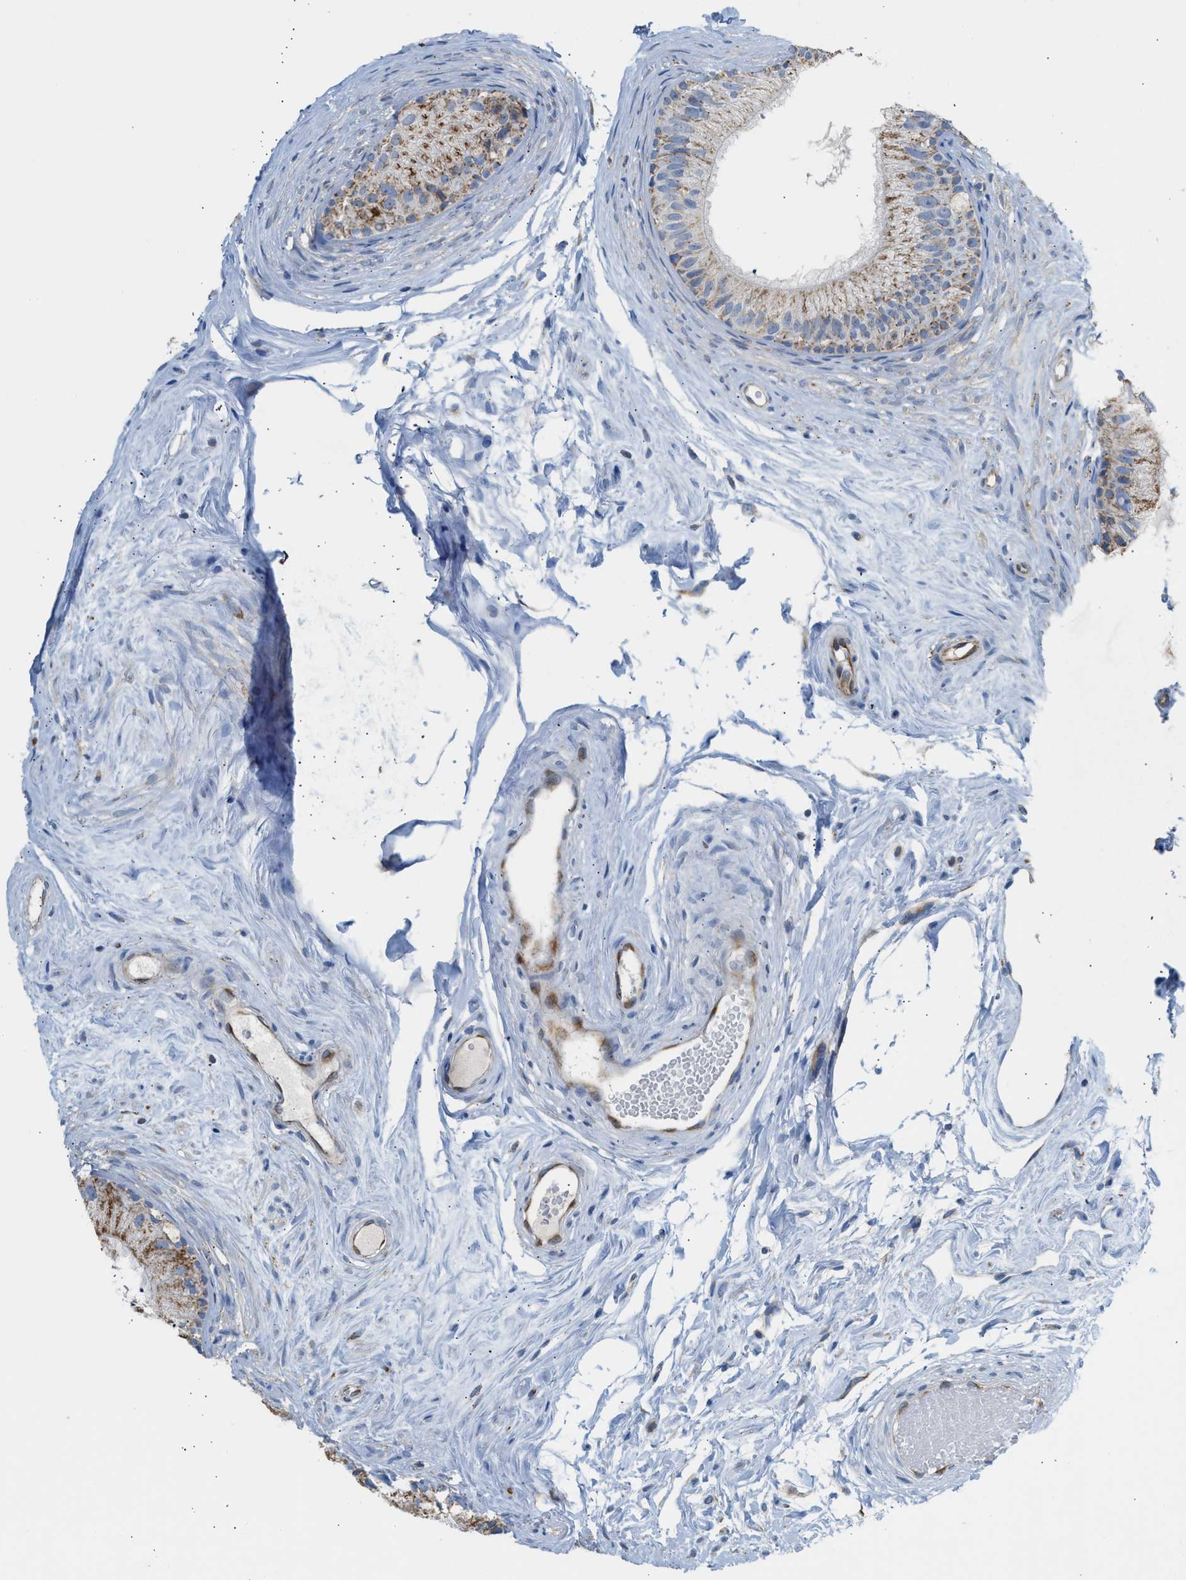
{"staining": {"intensity": "strong", "quantity": "25%-75%", "location": "cytoplasmic/membranous"}, "tissue": "epididymis", "cell_type": "Glandular cells", "image_type": "normal", "snomed": [{"axis": "morphology", "description": "Normal tissue, NOS"}, {"axis": "topography", "description": "Epididymis"}], "caption": "An immunohistochemistry image of unremarkable tissue is shown. Protein staining in brown shows strong cytoplasmic/membranous positivity in epididymis within glandular cells. (Brightfield microscopy of DAB IHC at high magnification).", "gene": "GOT2", "patient": {"sex": "male", "age": 56}}